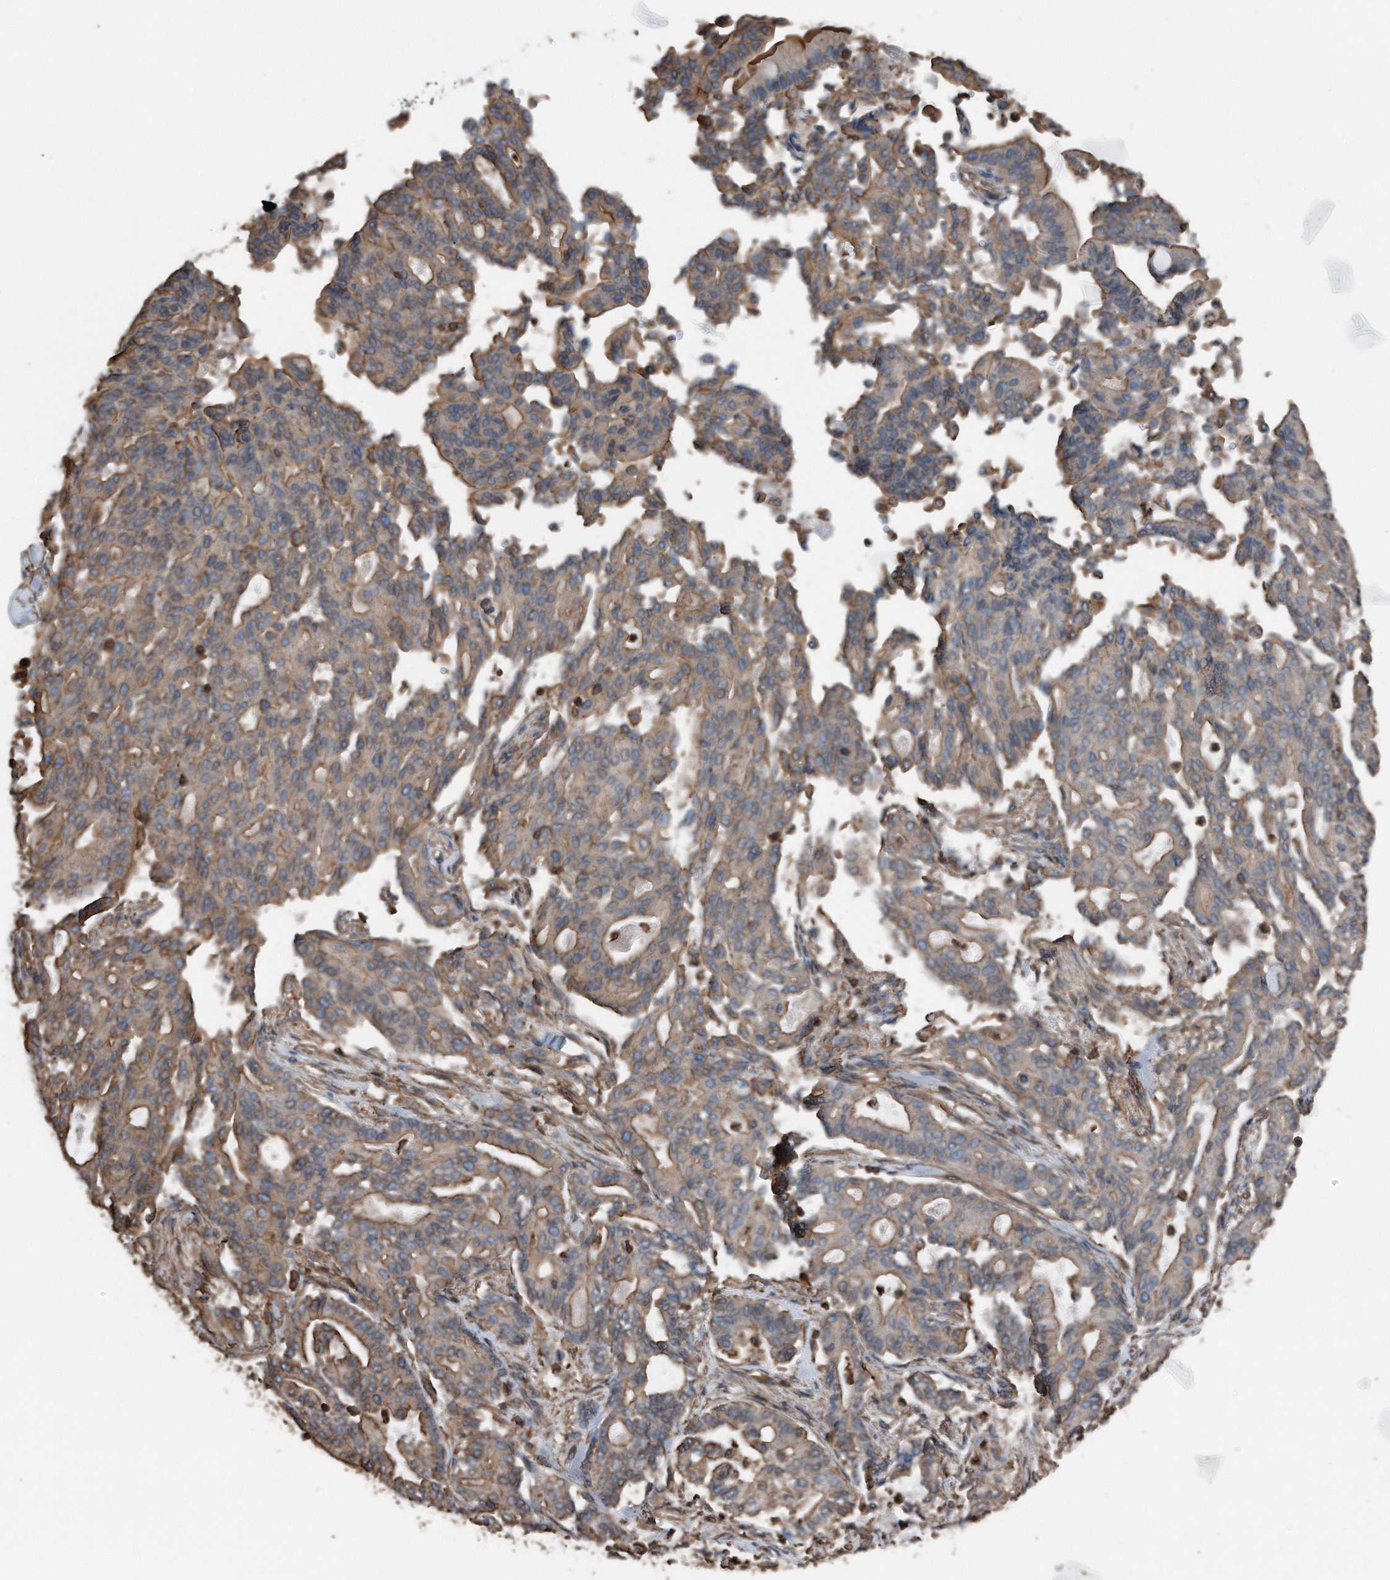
{"staining": {"intensity": "moderate", "quantity": ">75%", "location": "cytoplasmic/membranous"}, "tissue": "pancreatic cancer", "cell_type": "Tumor cells", "image_type": "cancer", "snomed": [{"axis": "morphology", "description": "Adenocarcinoma, NOS"}, {"axis": "topography", "description": "Pancreas"}], "caption": "Pancreatic cancer was stained to show a protein in brown. There is medium levels of moderate cytoplasmic/membranous staining in approximately >75% of tumor cells.", "gene": "RSPO3", "patient": {"sex": "male", "age": 63}}